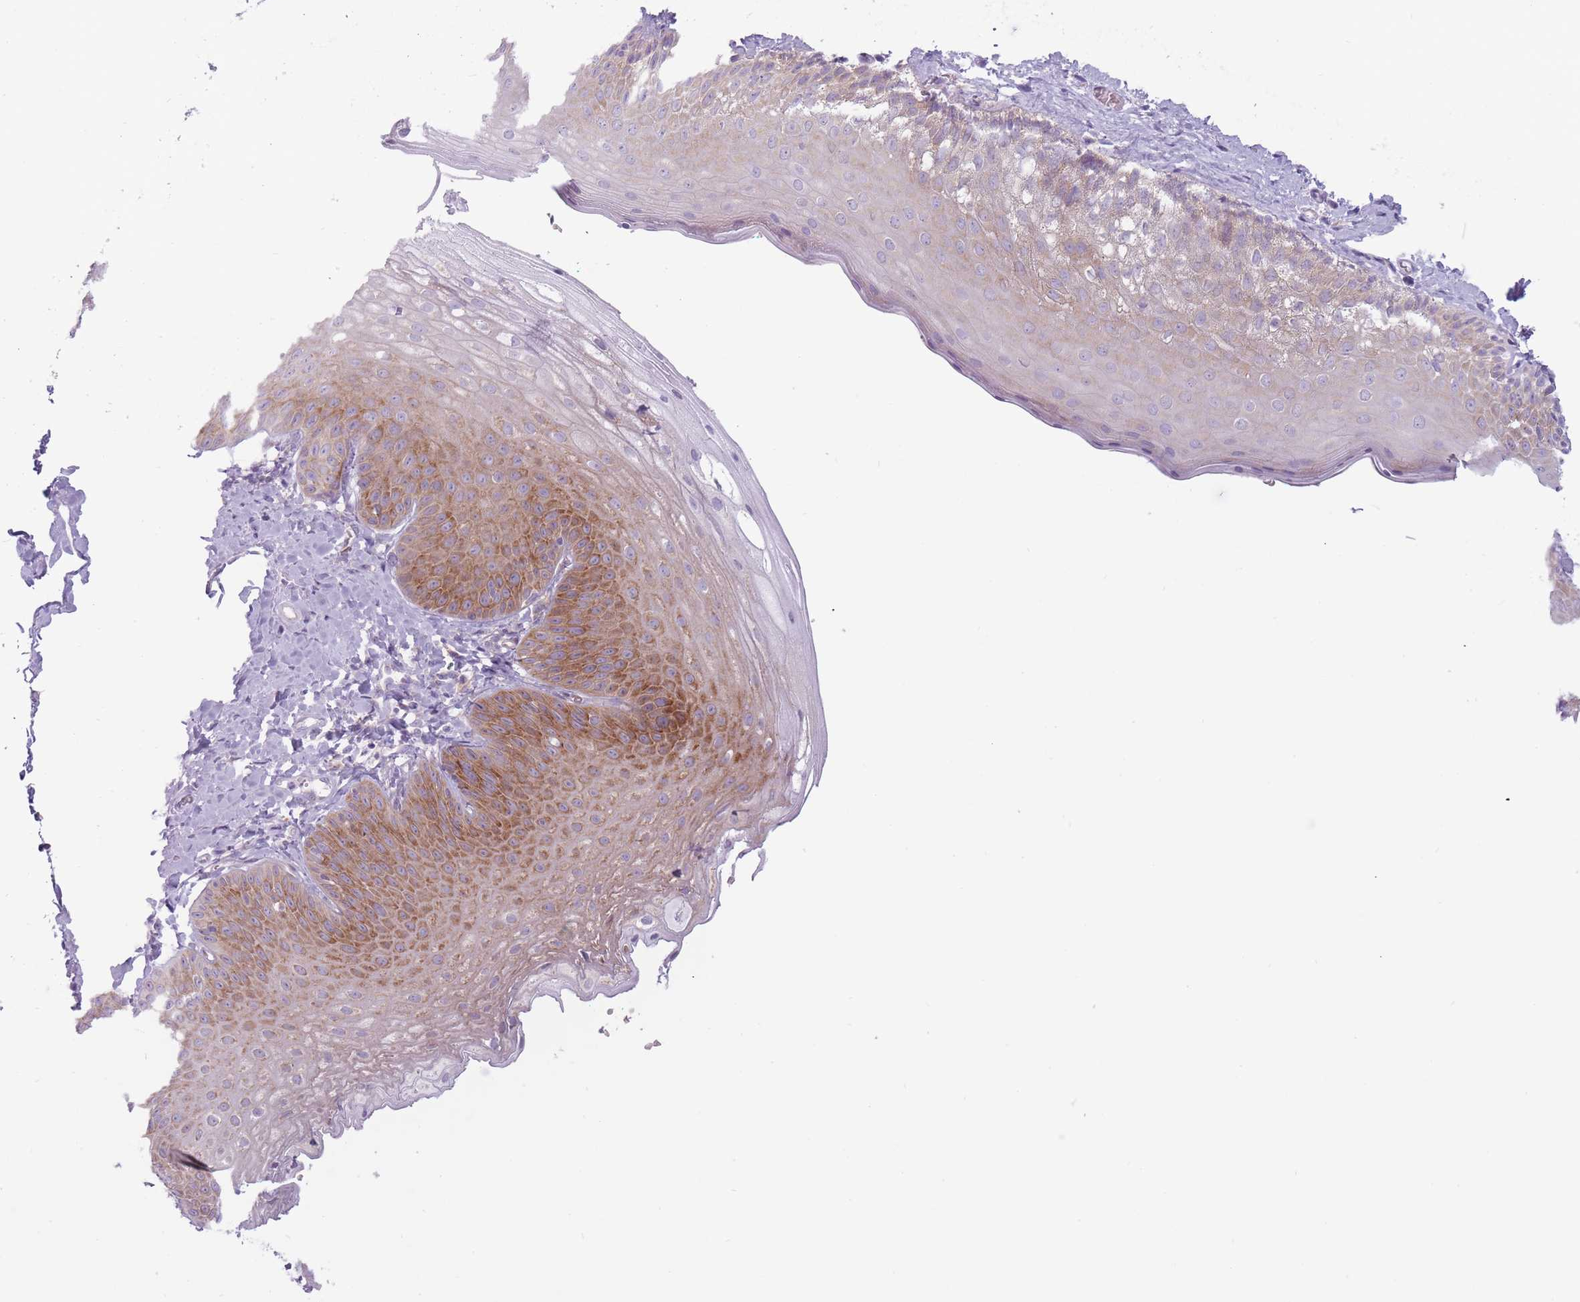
{"staining": {"intensity": "moderate", "quantity": "25%-75%", "location": "cytoplasmic/membranous"}, "tissue": "skin", "cell_type": "Epidermal cells", "image_type": "normal", "snomed": [{"axis": "morphology", "description": "Normal tissue, NOS"}, {"axis": "morphology", "description": "Hemorrhoids"}, {"axis": "morphology", "description": "Inflammation, NOS"}, {"axis": "topography", "description": "Anal"}], "caption": "Immunohistochemistry (DAB) staining of benign skin exhibits moderate cytoplasmic/membranous protein staining in about 25%-75% of epidermal cells.", "gene": "RPL18", "patient": {"sex": "male", "age": 60}}